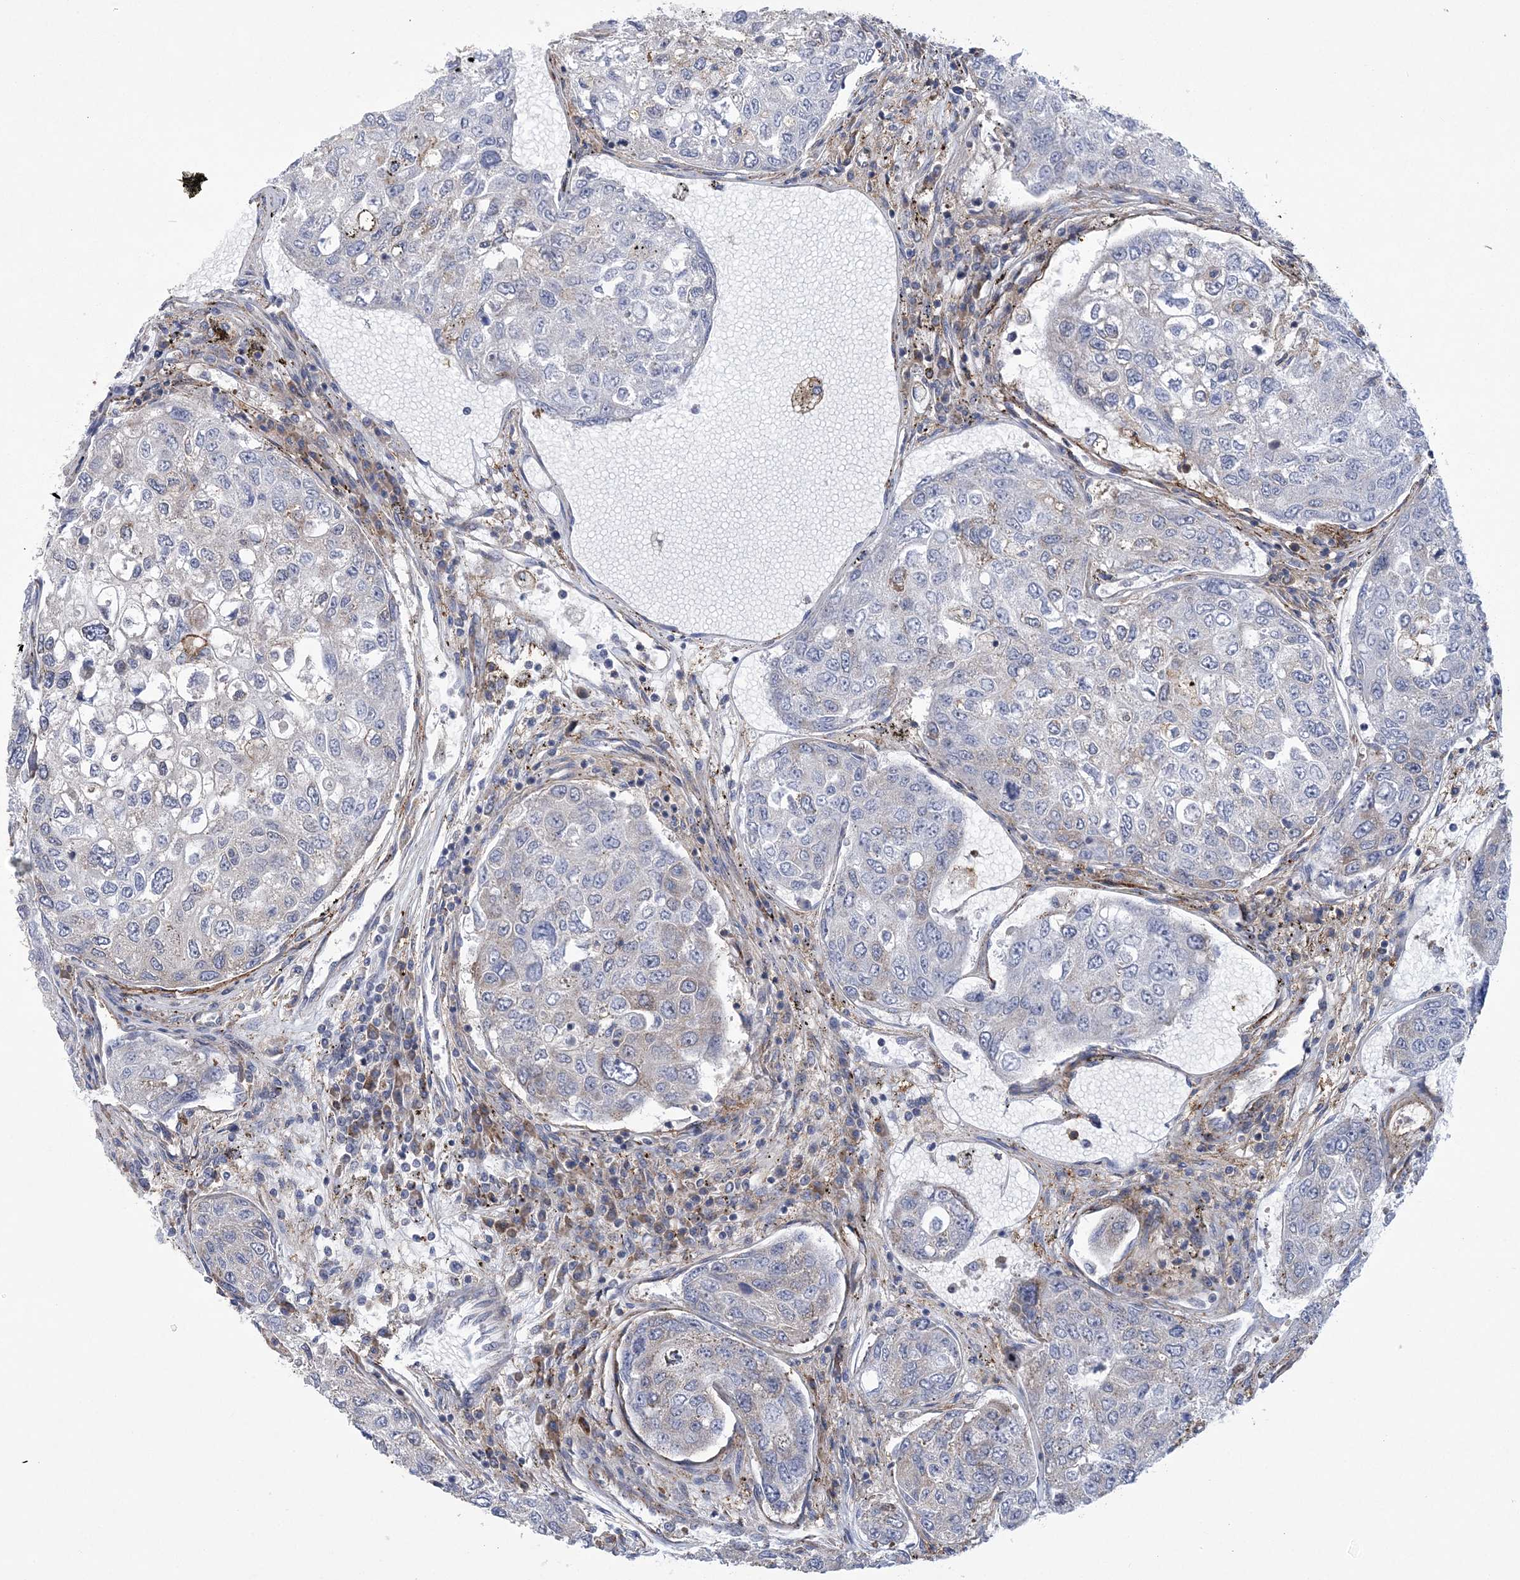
{"staining": {"intensity": "weak", "quantity": "<25%", "location": "cytoplasmic/membranous"}, "tissue": "urothelial cancer", "cell_type": "Tumor cells", "image_type": "cancer", "snomed": [{"axis": "morphology", "description": "Urothelial carcinoma, High grade"}, {"axis": "topography", "description": "Lymph node"}, {"axis": "topography", "description": "Urinary bladder"}], "caption": "A micrograph of urothelial cancer stained for a protein demonstrates no brown staining in tumor cells.", "gene": "ARSJ", "patient": {"sex": "male", "age": 51}}